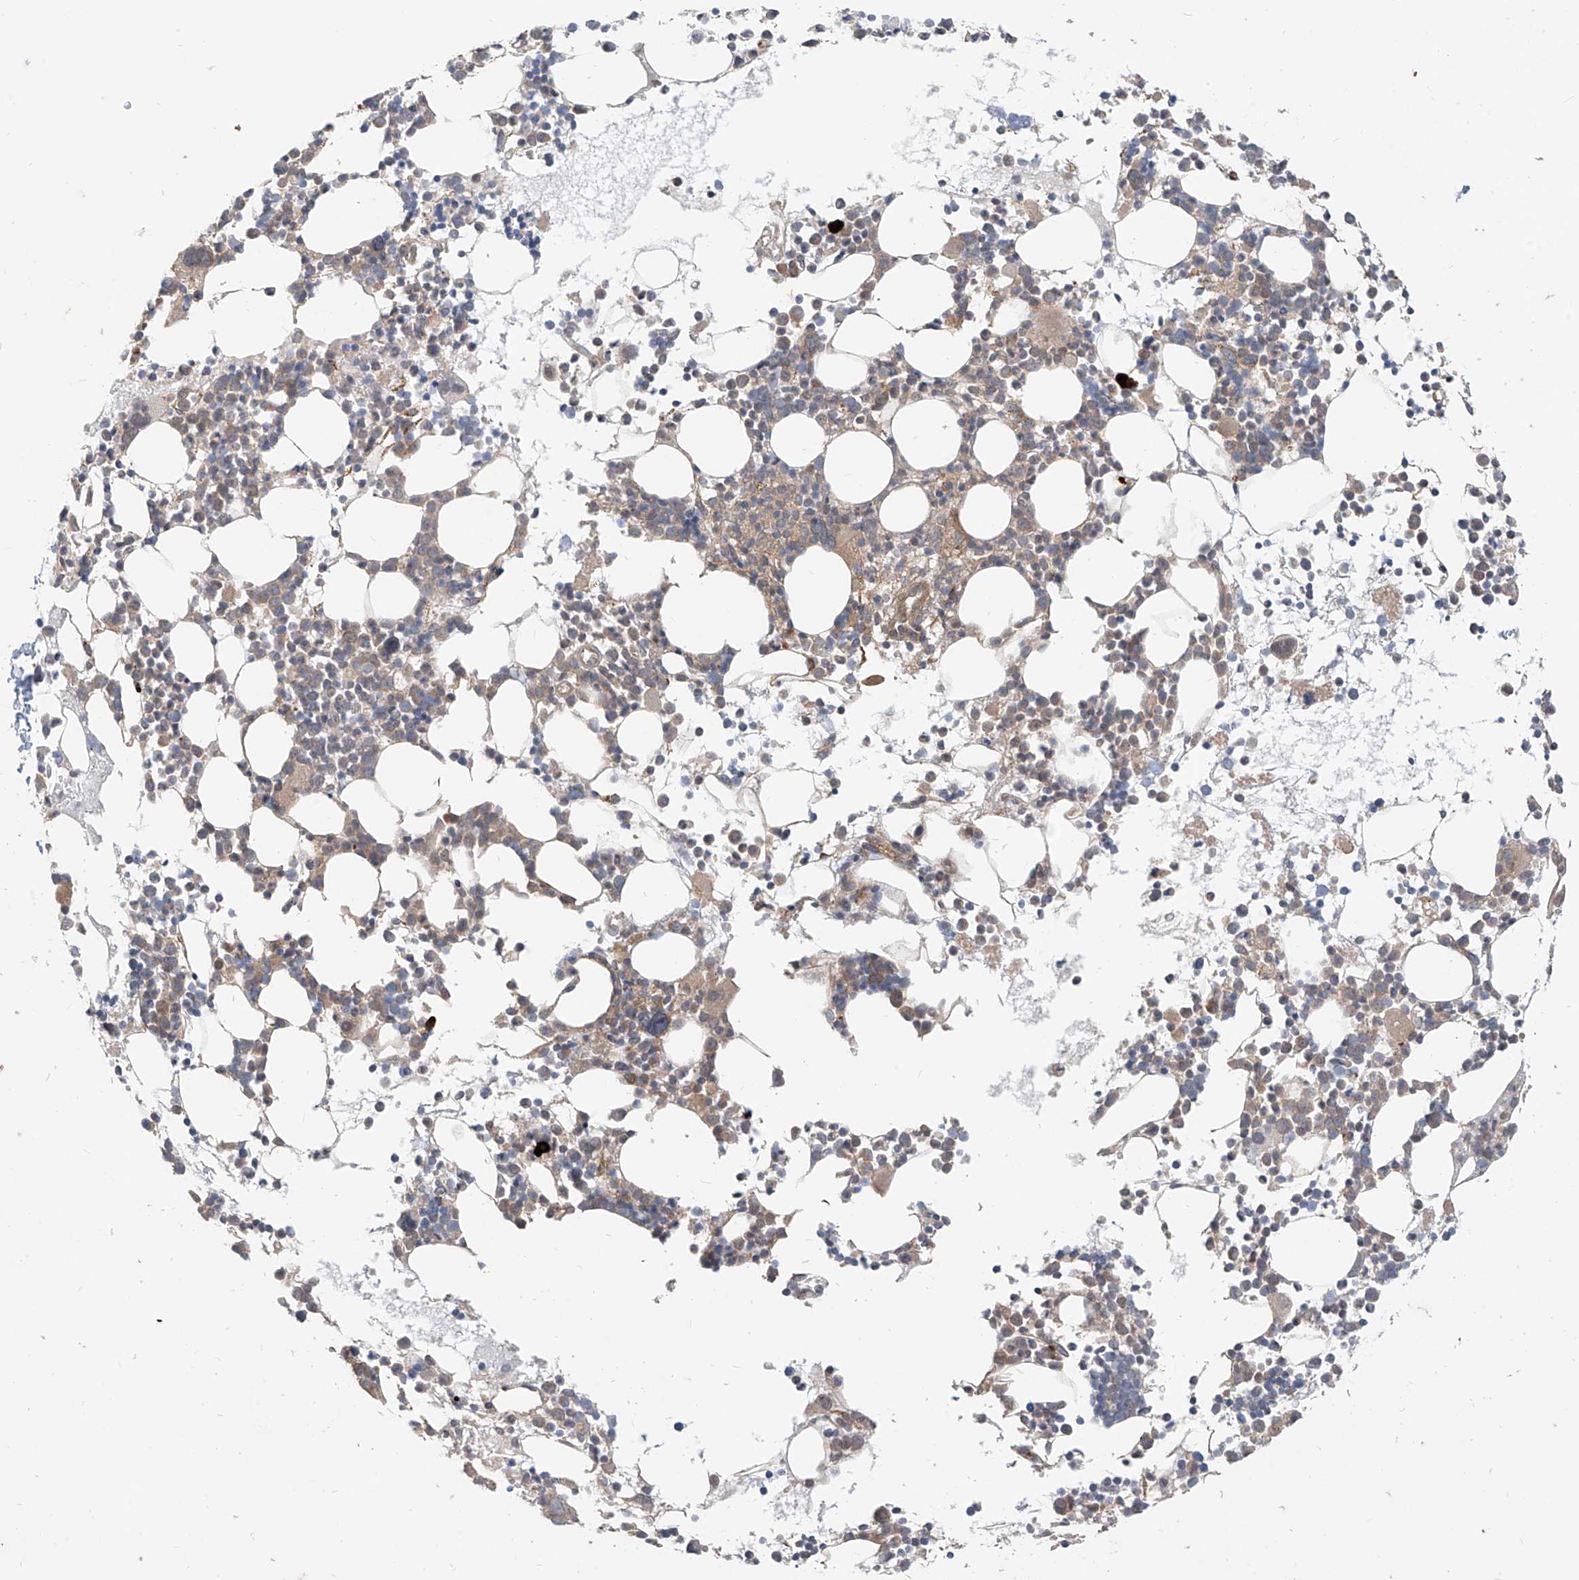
{"staining": {"intensity": "moderate", "quantity": "<25%", "location": "cytoplasmic/membranous"}, "tissue": "bone marrow", "cell_type": "Hematopoietic cells", "image_type": "normal", "snomed": [{"axis": "morphology", "description": "Normal tissue, NOS"}, {"axis": "topography", "description": "Bone marrow"}], "caption": "High-power microscopy captured an immunohistochemistry (IHC) histopathology image of benign bone marrow, revealing moderate cytoplasmic/membranous positivity in about <25% of hematopoietic cells.", "gene": "MTUS2", "patient": {"sex": "female", "age": 62}}